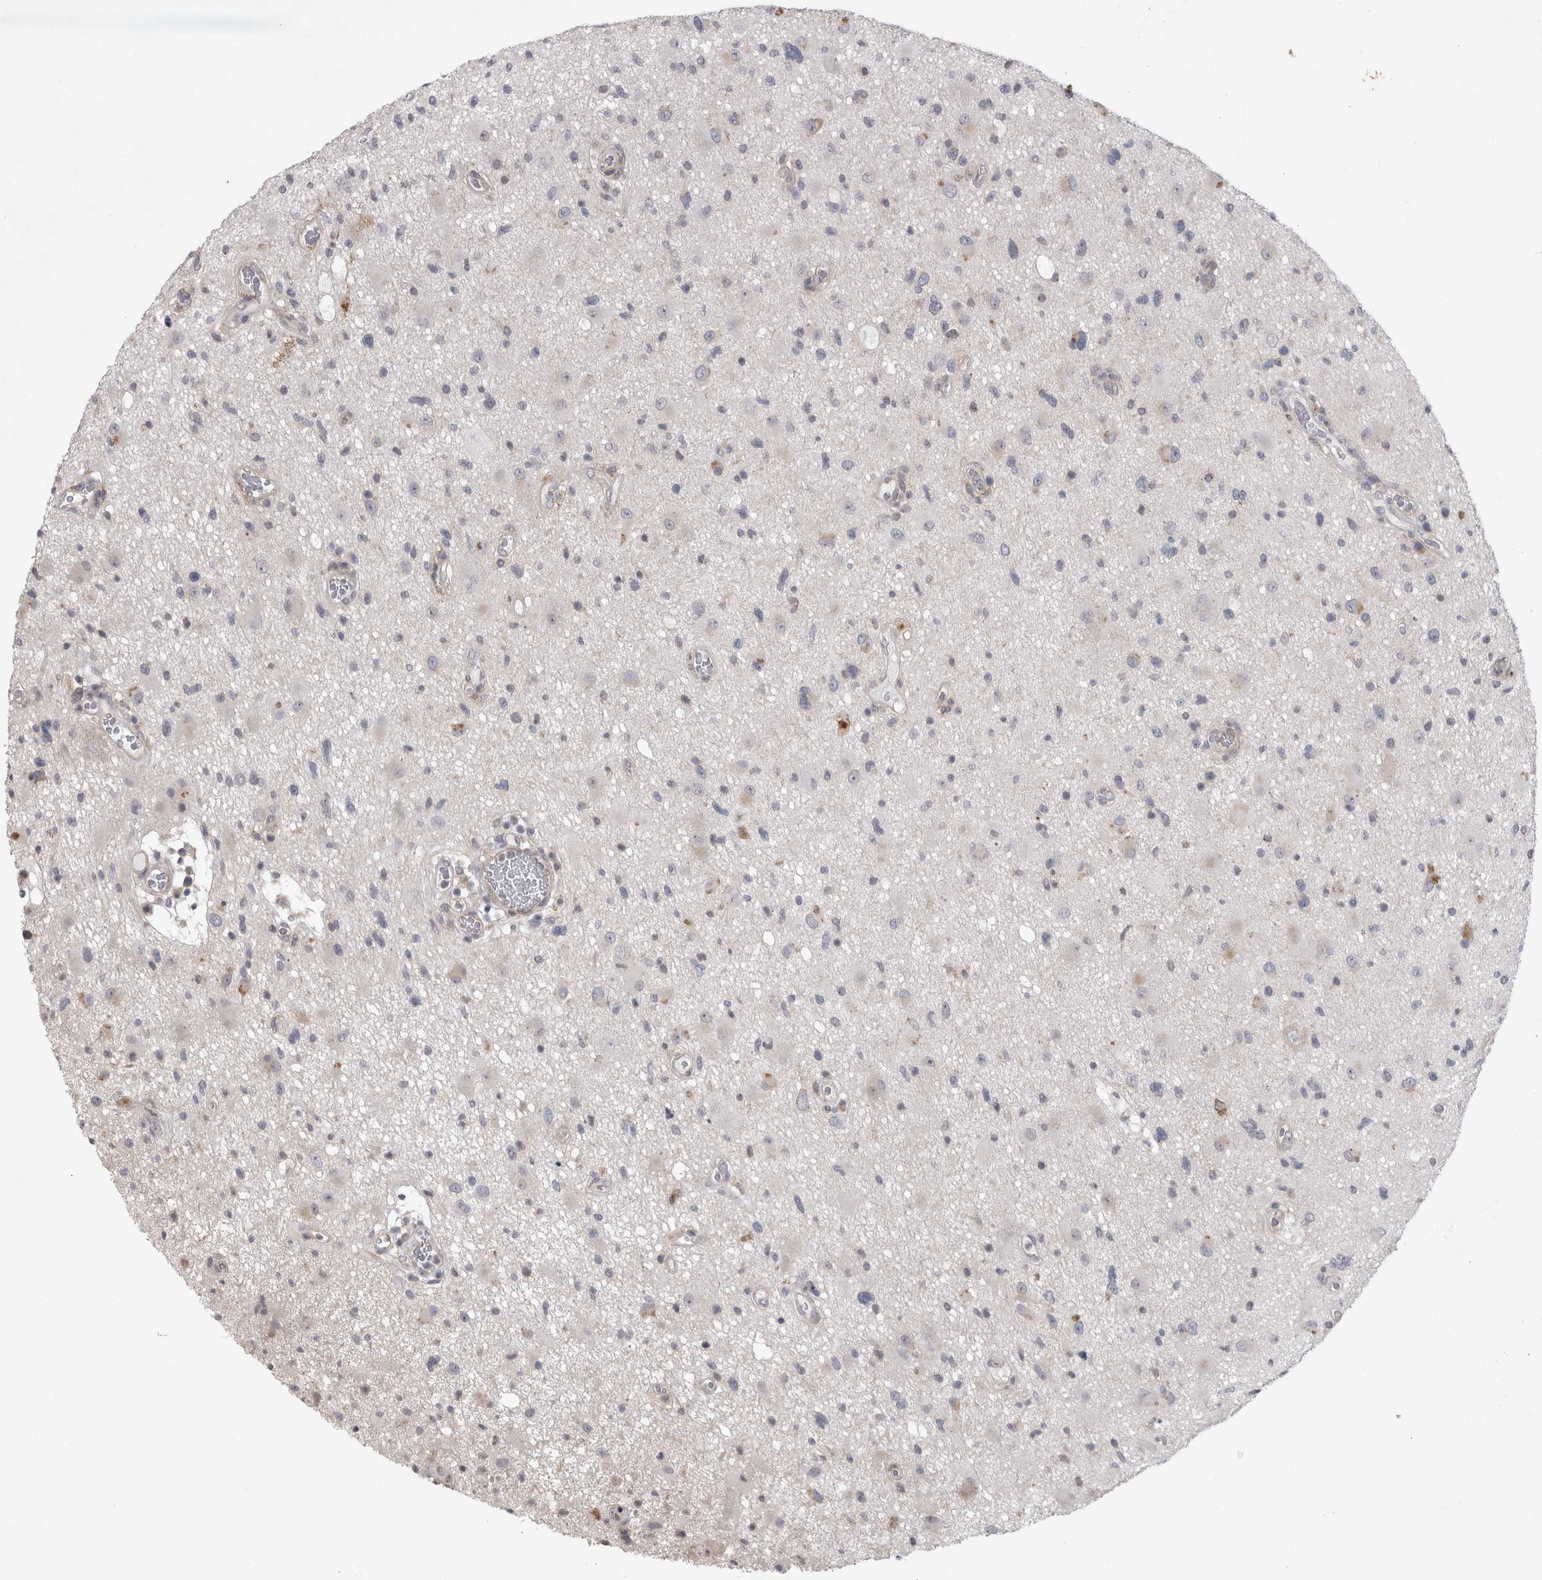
{"staining": {"intensity": "negative", "quantity": "none", "location": "none"}, "tissue": "glioma", "cell_type": "Tumor cells", "image_type": "cancer", "snomed": [{"axis": "morphology", "description": "Glioma, malignant, High grade"}, {"axis": "topography", "description": "Brain"}], "caption": "A photomicrograph of malignant high-grade glioma stained for a protein reveals no brown staining in tumor cells.", "gene": "CTBS", "patient": {"sex": "male", "age": 33}}